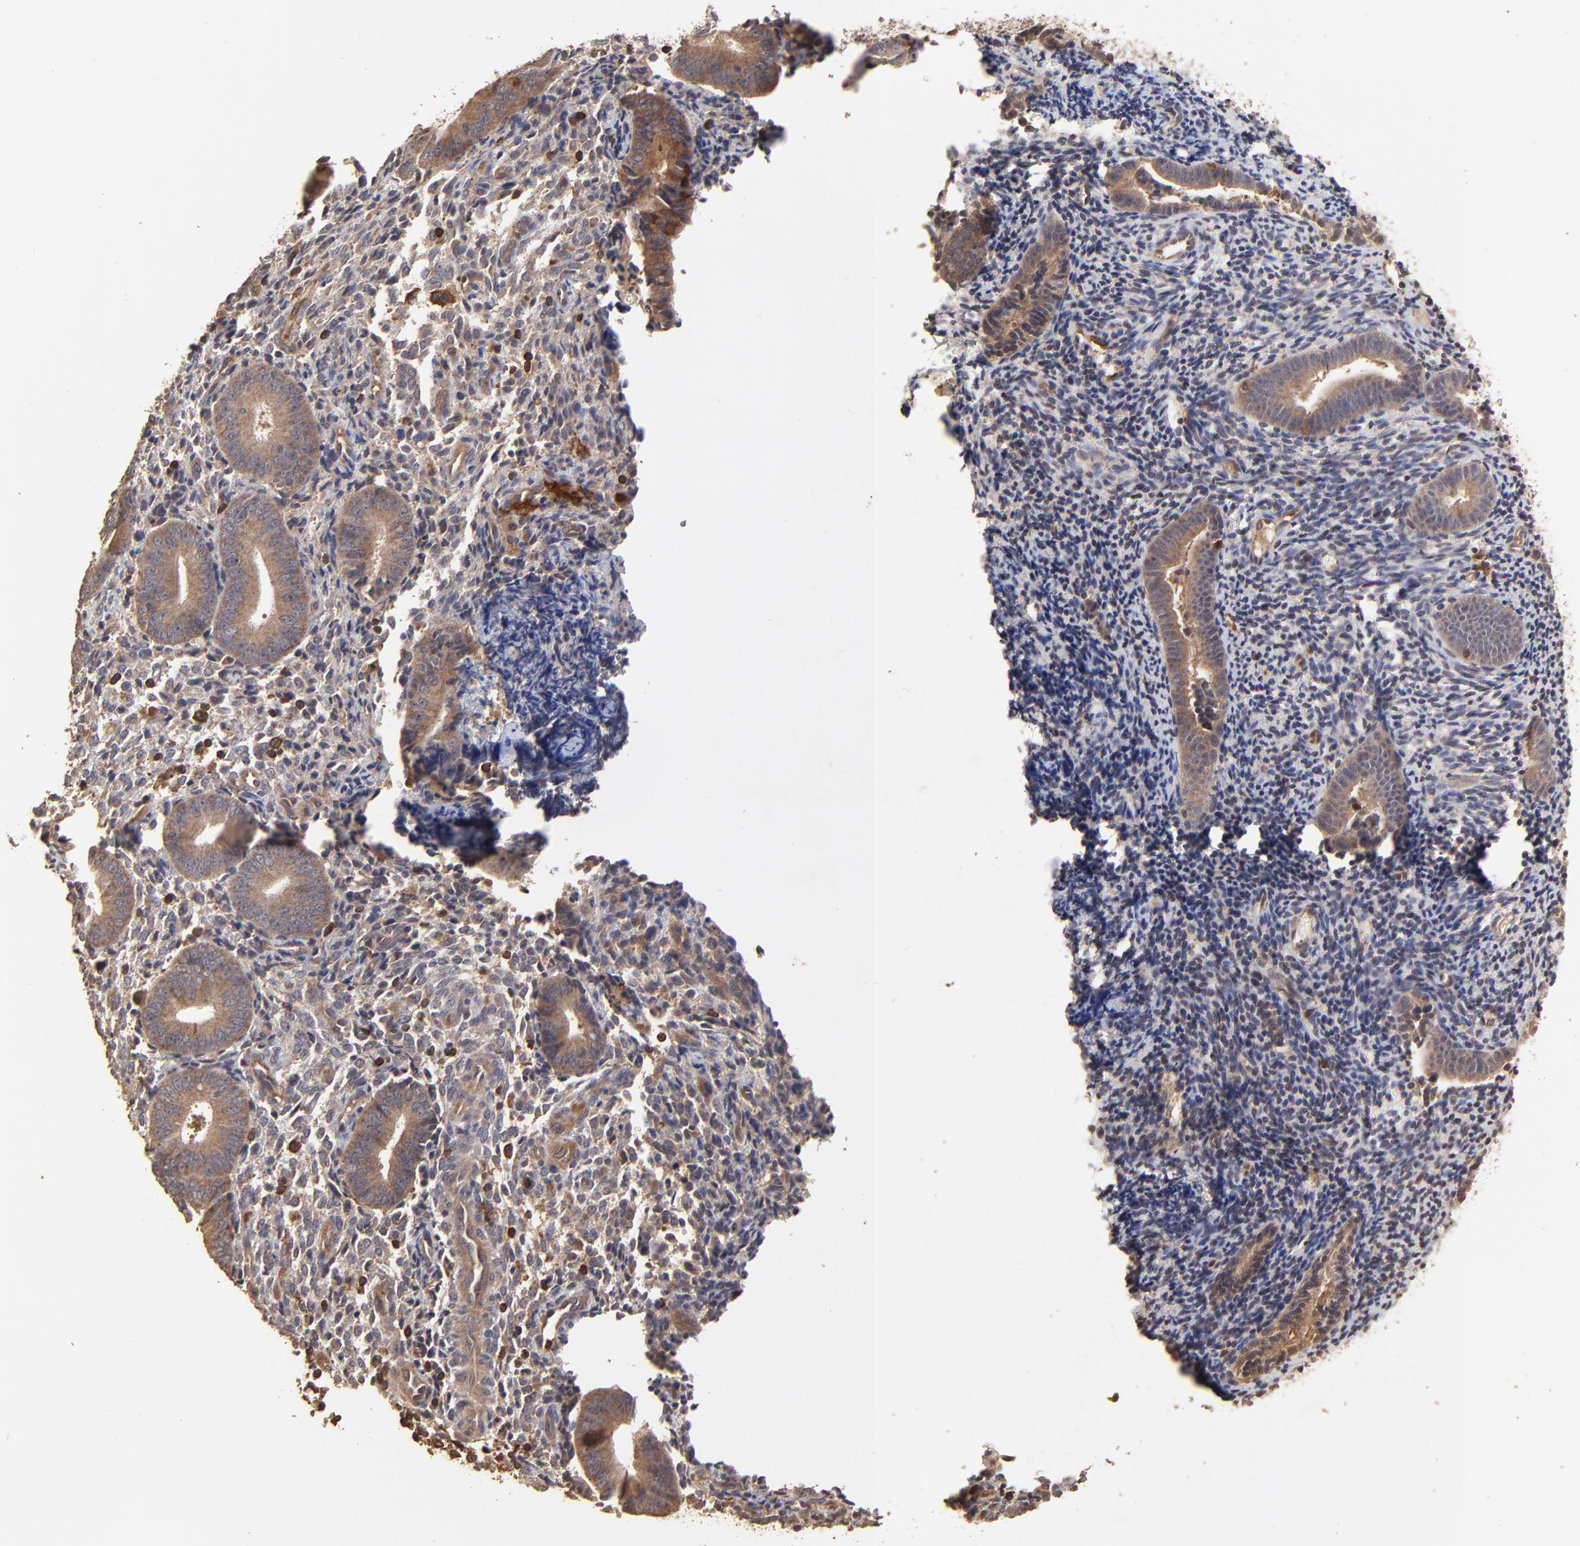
{"staining": {"intensity": "weak", "quantity": "25%-75%", "location": "cytoplasmic/membranous"}, "tissue": "endometrium", "cell_type": "Cells in endometrial stroma", "image_type": "normal", "snomed": [{"axis": "morphology", "description": "Normal tissue, NOS"}, {"axis": "topography", "description": "Uterus"}, {"axis": "topography", "description": "Endometrium"}], "caption": "Protein staining reveals weak cytoplasmic/membranous expression in approximately 25%-75% of cells in endometrial stroma in normal endometrium.", "gene": "STON2", "patient": {"sex": "female", "age": 33}}